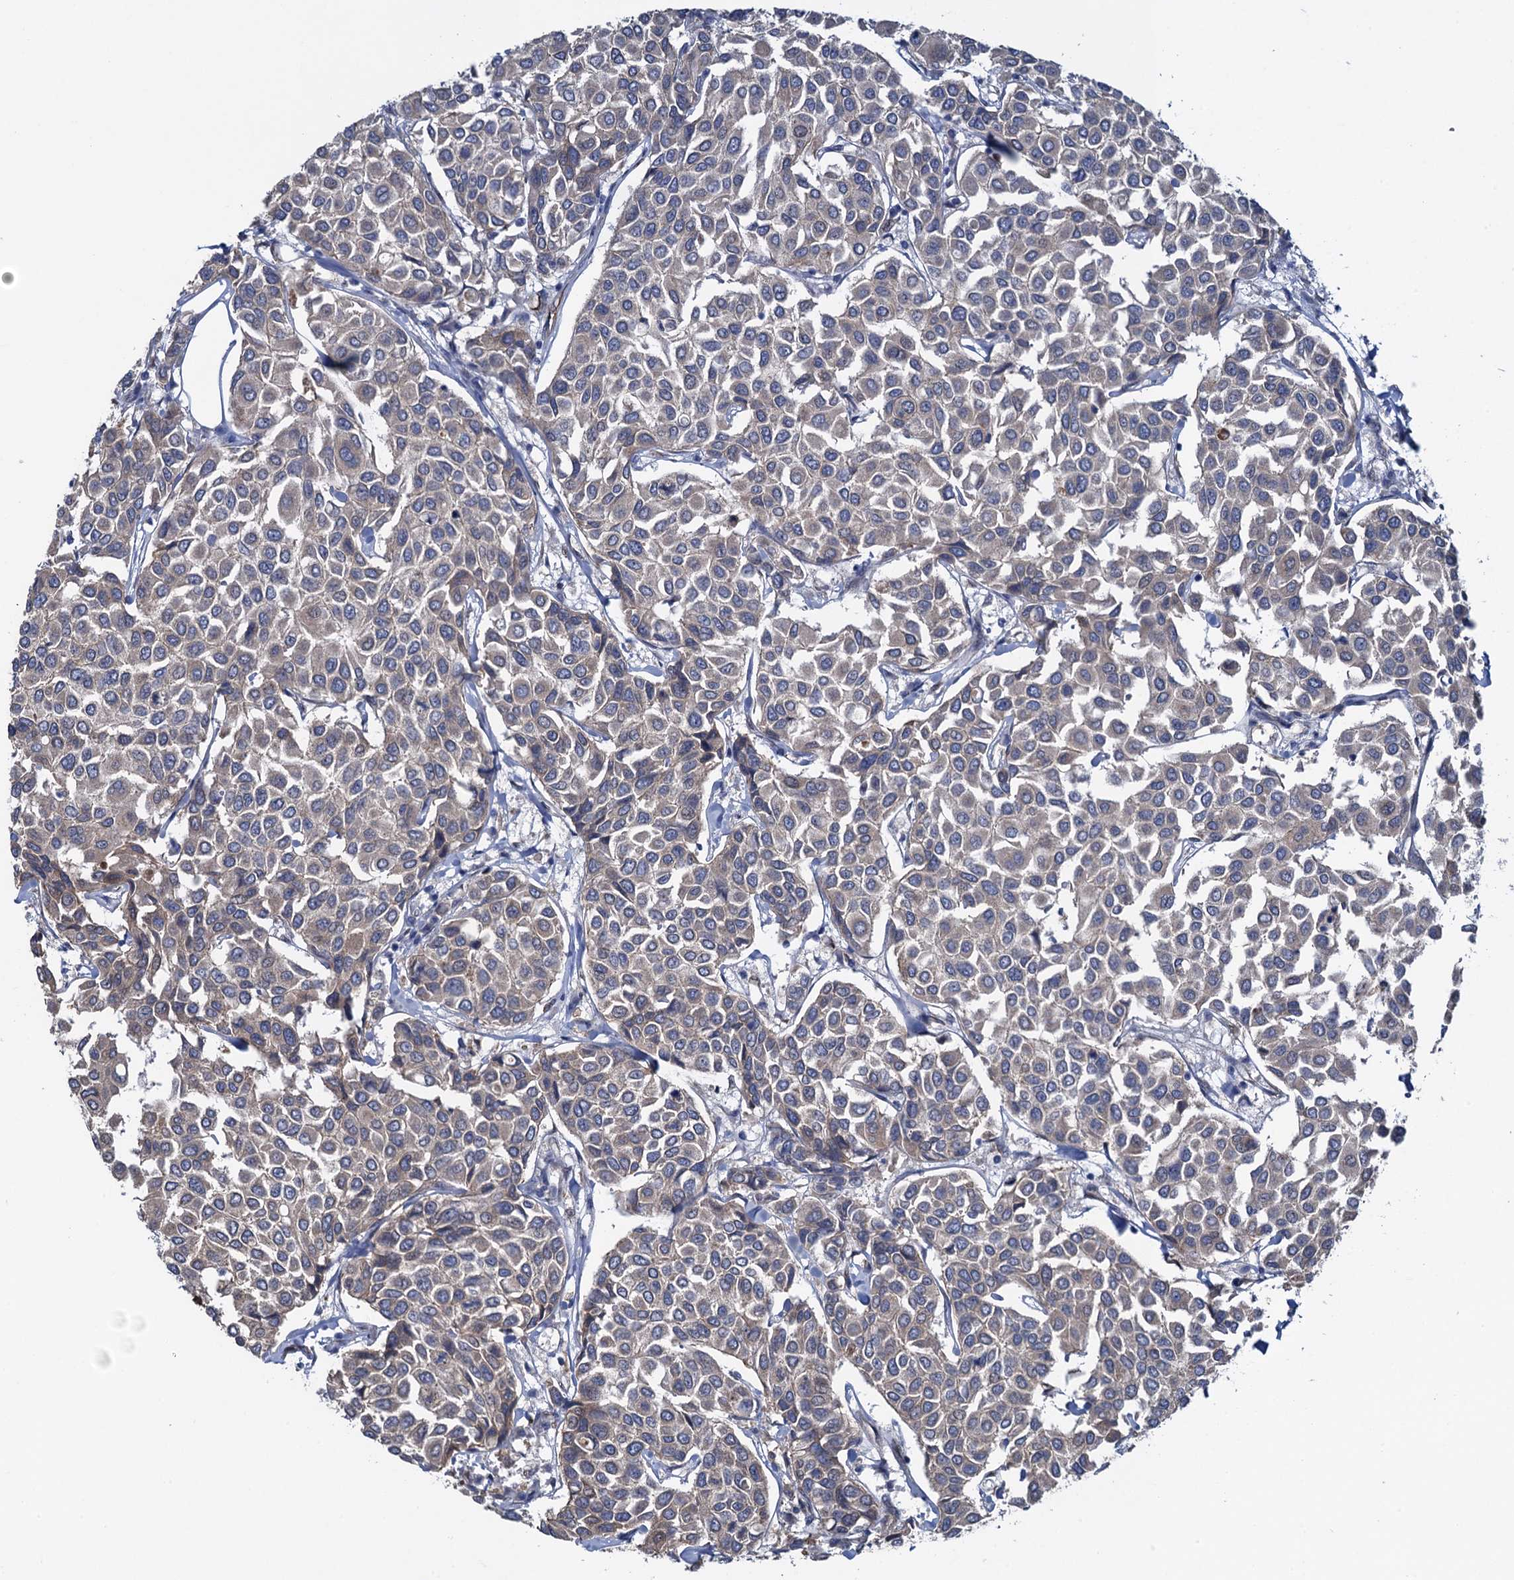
{"staining": {"intensity": "weak", "quantity": "25%-75%", "location": "cytoplasmic/membranous"}, "tissue": "breast cancer", "cell_type": "Tumor cells", "image_type": "cancer", "snomed": [{"axis": "morphology", "description": "Duct carcinoma"}, {"axis": "topography", "description": "Breast"}], "caption": "IHC image of neoplastic tissue: human breast intraductal carcinoma stained using immunohistochemistry shows low levels of weak protein expression localized specifically in the cytoplasmic/membranous of tumor cells, appearing as a cytoplasmic/membranous brown color.", "gene": "EVX2", "patient": {"sex": "female", "age": 55}}